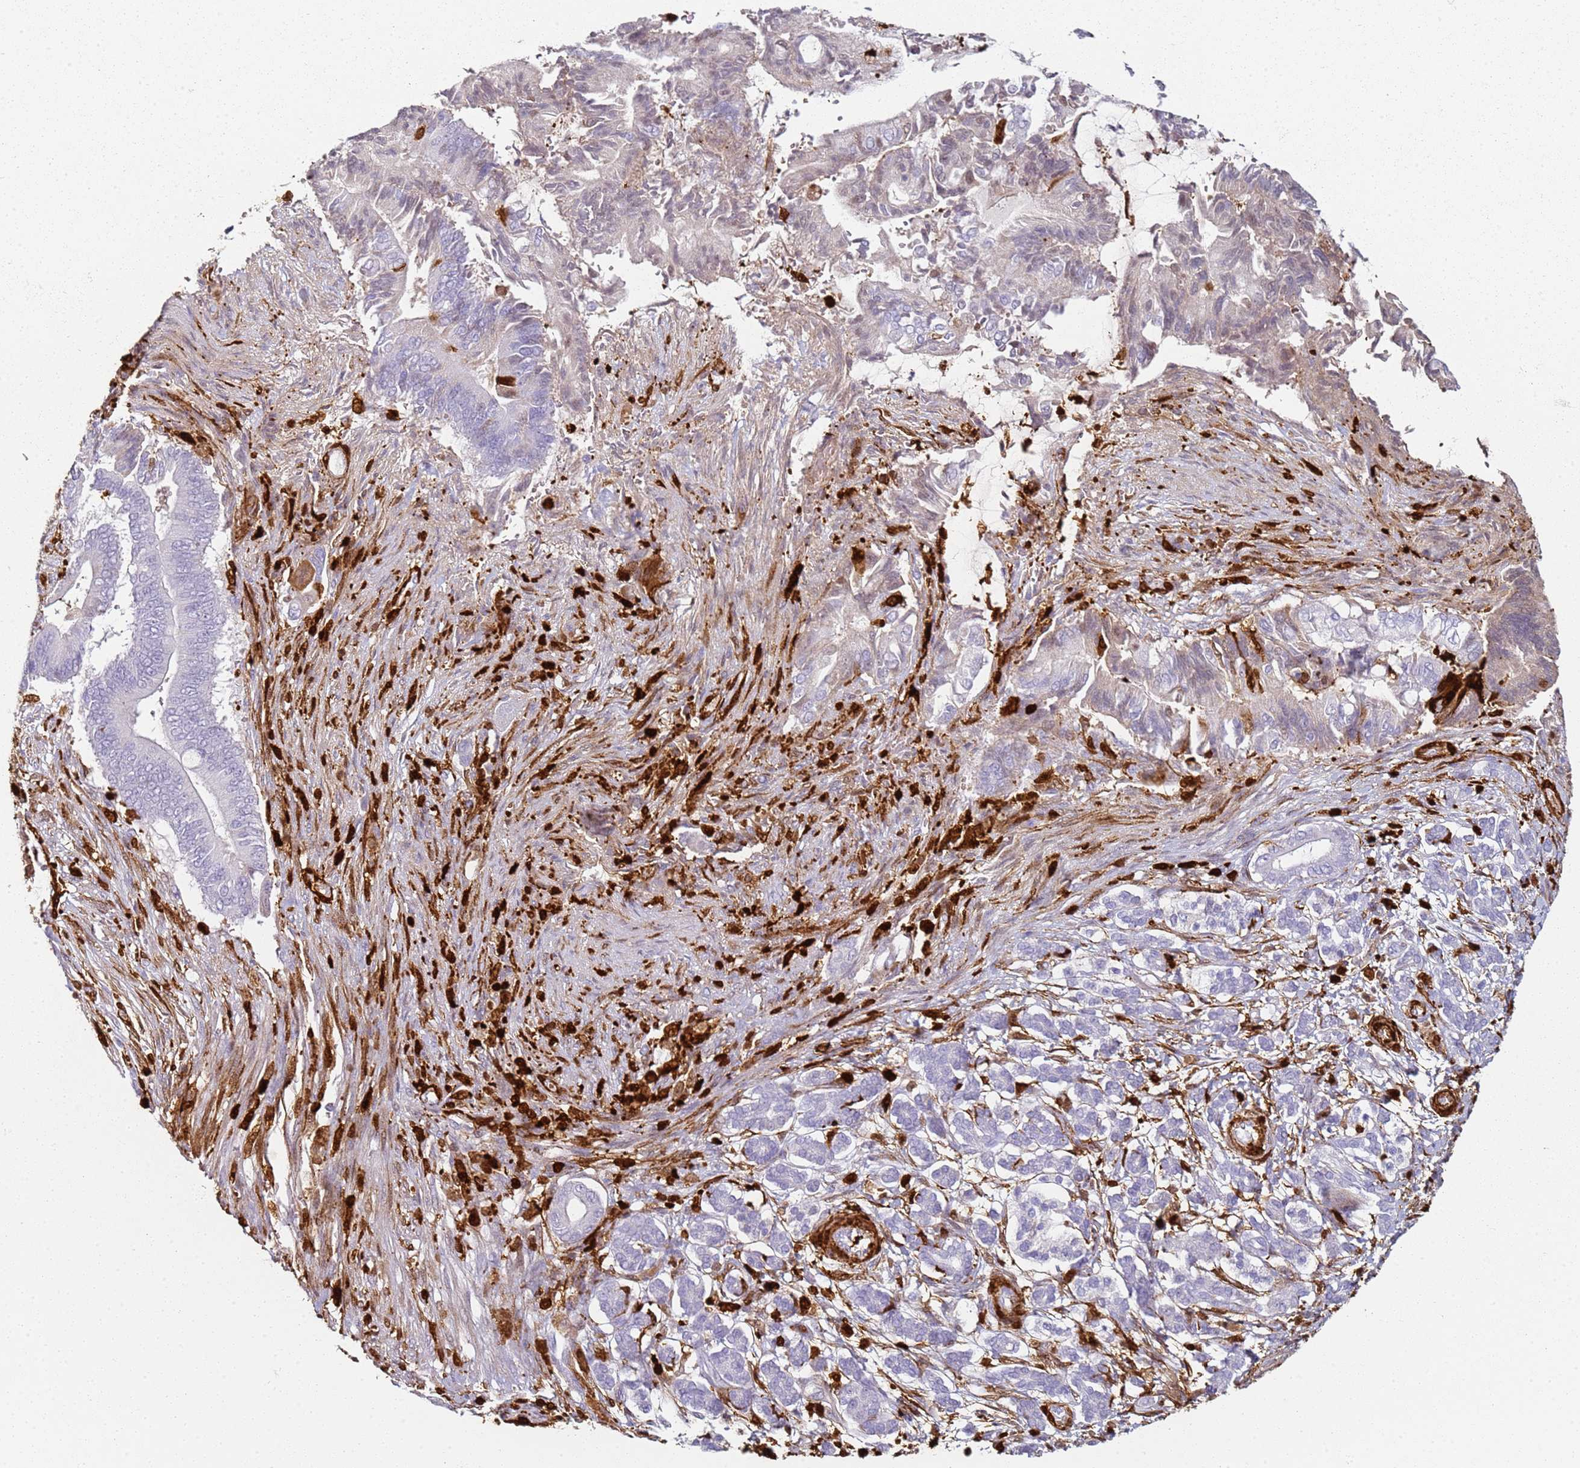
{"staining": {"intensity": "weak", "quantity": "<25%", "location": "cytoplasmic/membranous,nuclear"}, "tissue": "pancreatic cancer", "cell_type": "Tumor cells", "image_type": "cancer", "snomed": [{"axis": "morphology", "description": "Adenocarcinoma, NOS"}, {"axis": "topography", "description": "Pancreas"}], "caption": "High power microscopy image of an immunohistochemistry (IHC) histopathology image of adenocarcinoma (pancreatic), revealing no significant staining in tumor cells. Brightfield microscopy of immunohistochemistry stained with DAB (3,3'-diaminobenzidine) (brown) and hematoxylin (blue), captured at high magnification.", "gene": "S100A4", "patient": {"sex": "male", "age": 68}}